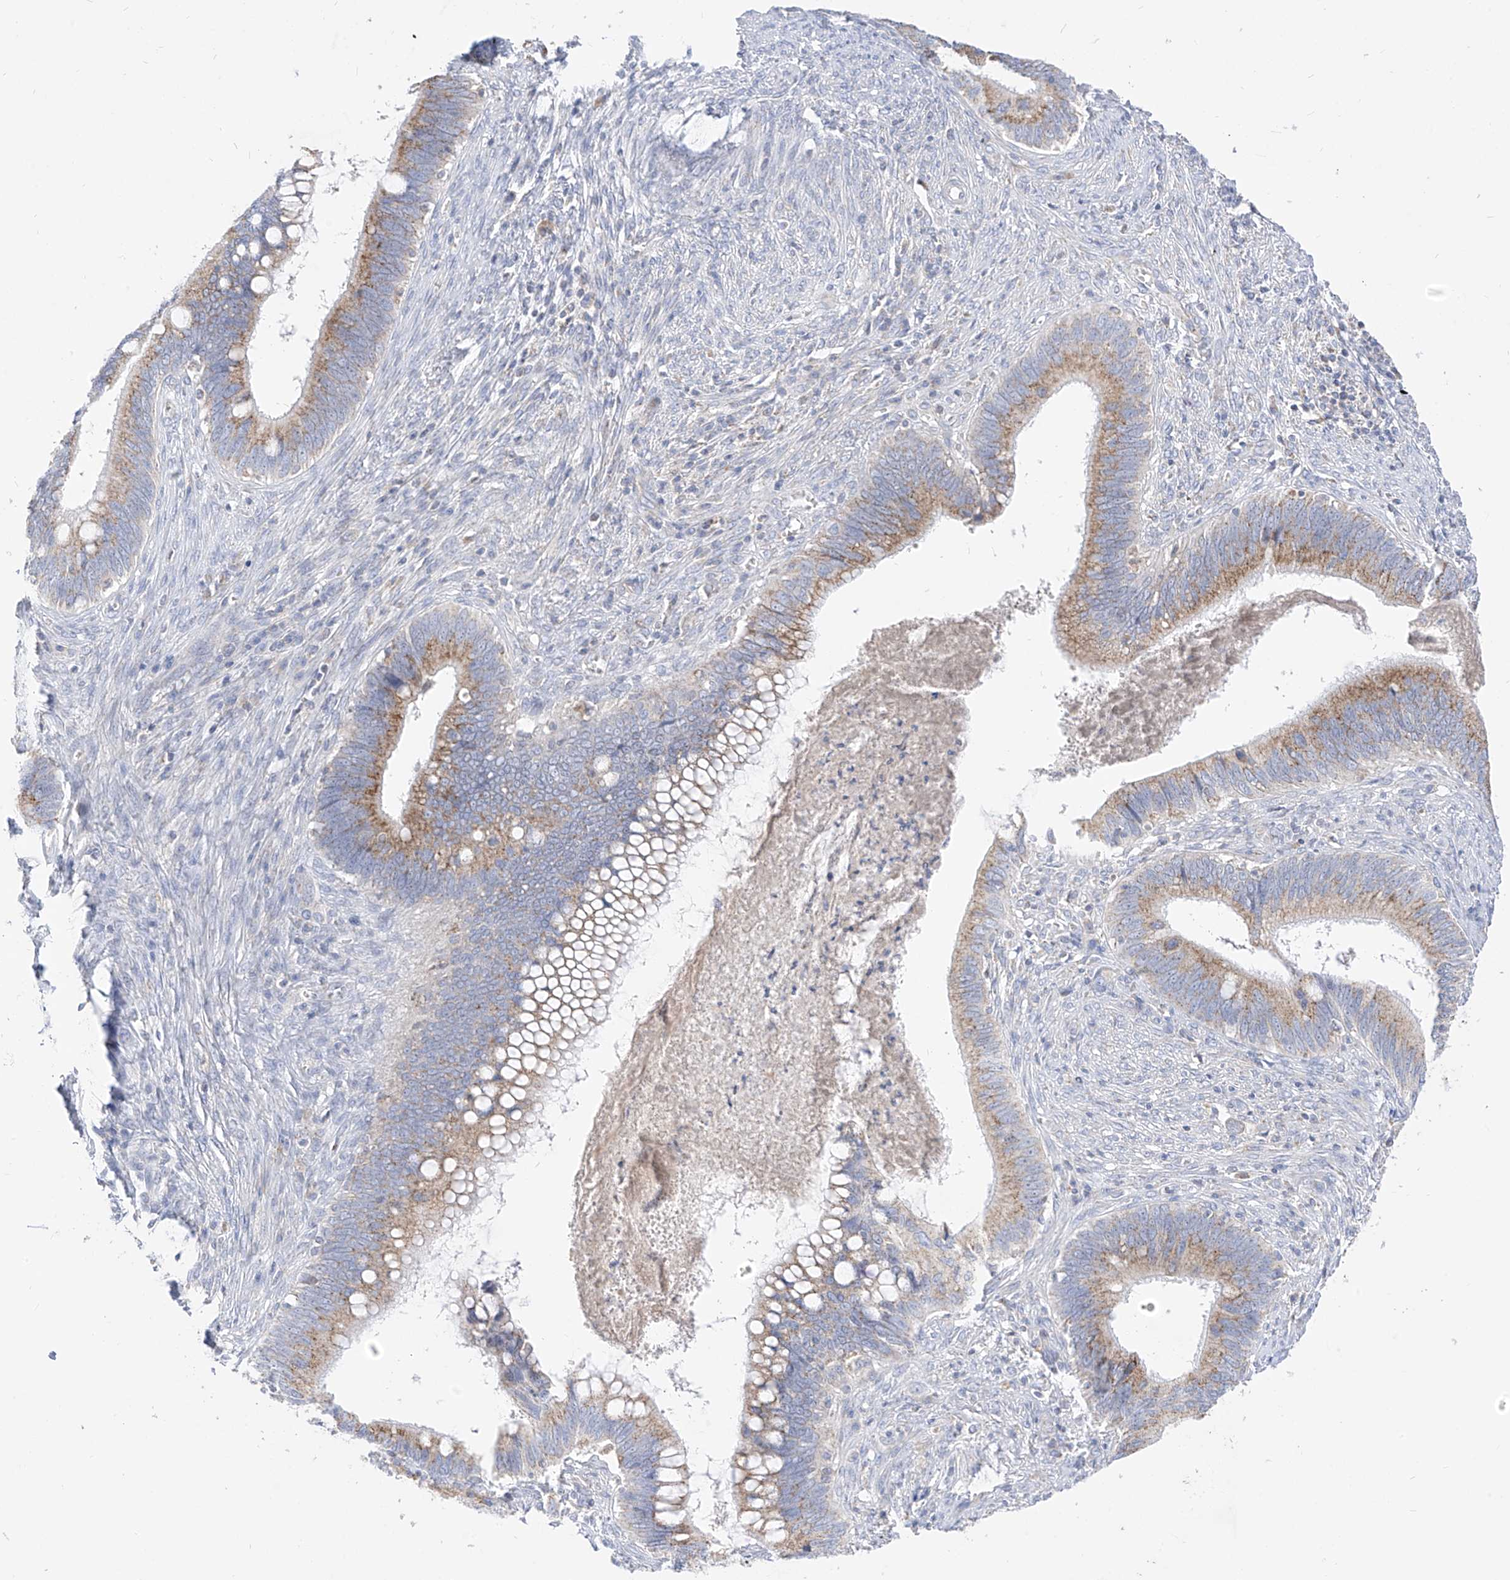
{"staining": {"intensity": "moderate", "quantity": ">75%", "location": "cytoplasmic/membranous"}, "tissue": "cervical cancer", "cell_type": "Tumor cells", "image_type": "cancer", "snomed": [{"axis": "morphology", "description": "Adenocarcinoma, NOS"}, {"axis": "topography", "description": "Cervix"}], "caption": "About >75% of tumor cells in human adenocarcinoma (cervical) reveal moderate cytoplasmic/membranous protein staining as visualized by brown immunohistochemical staining.", "gene": "RASA2", "patient": {"sex": "female", "age": 42}}